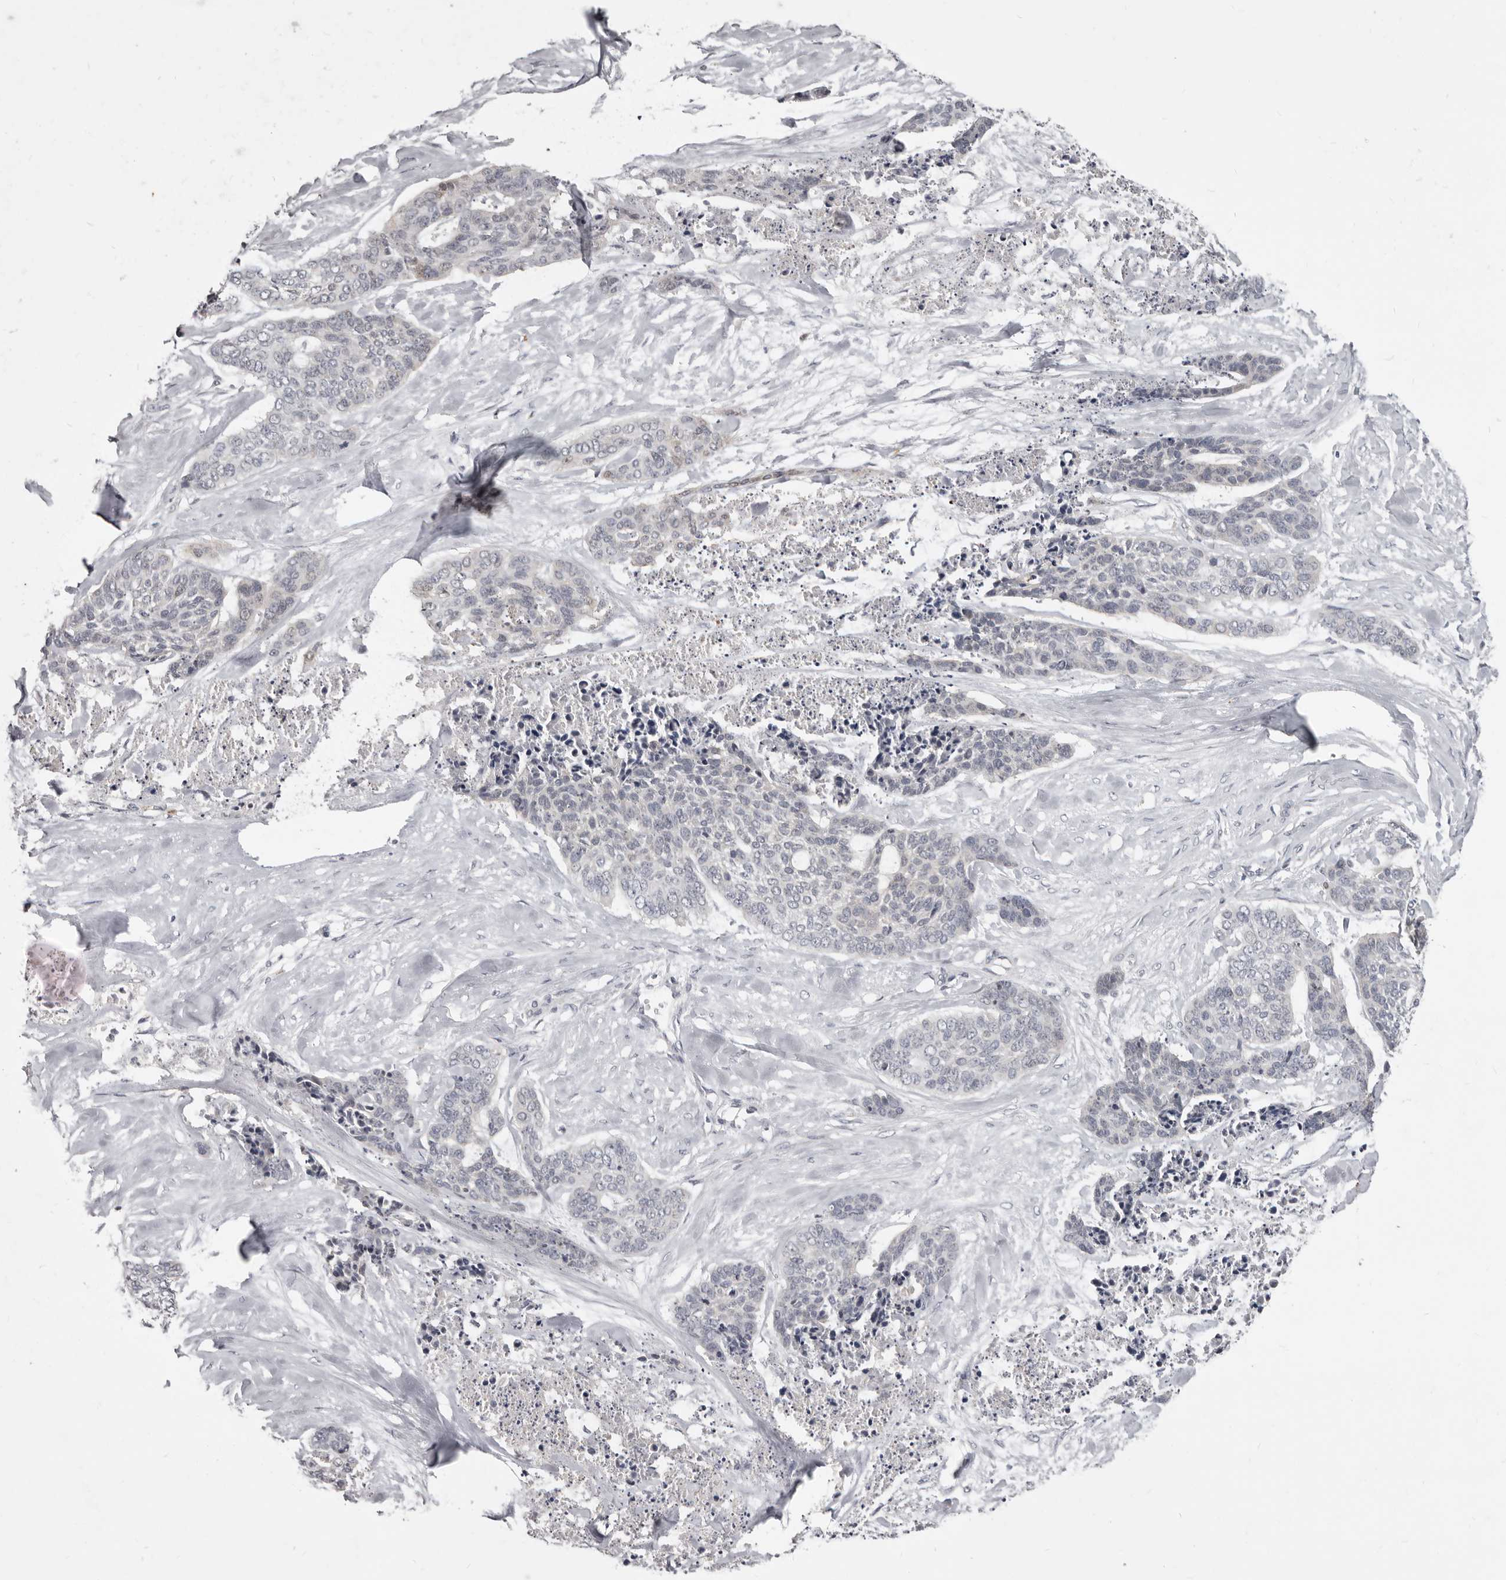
{"staining": {"intensity": "negative", "quantity": "none", "location": "none"}, "tissue": "skin cancer", "cell_type": "Tumor cells", "image_type": "cancer", "snomed": [{"axis": "morphology", "description": "Basal cell carcinoma"}, {"axis": "topography", "description": "Skin"}], "caption": "Tumor cells show no significant expression in skin cancer (basal cell carcinoma).", "gene": "SULT1E1", "patient": {"sex": "female", "age": 64}}